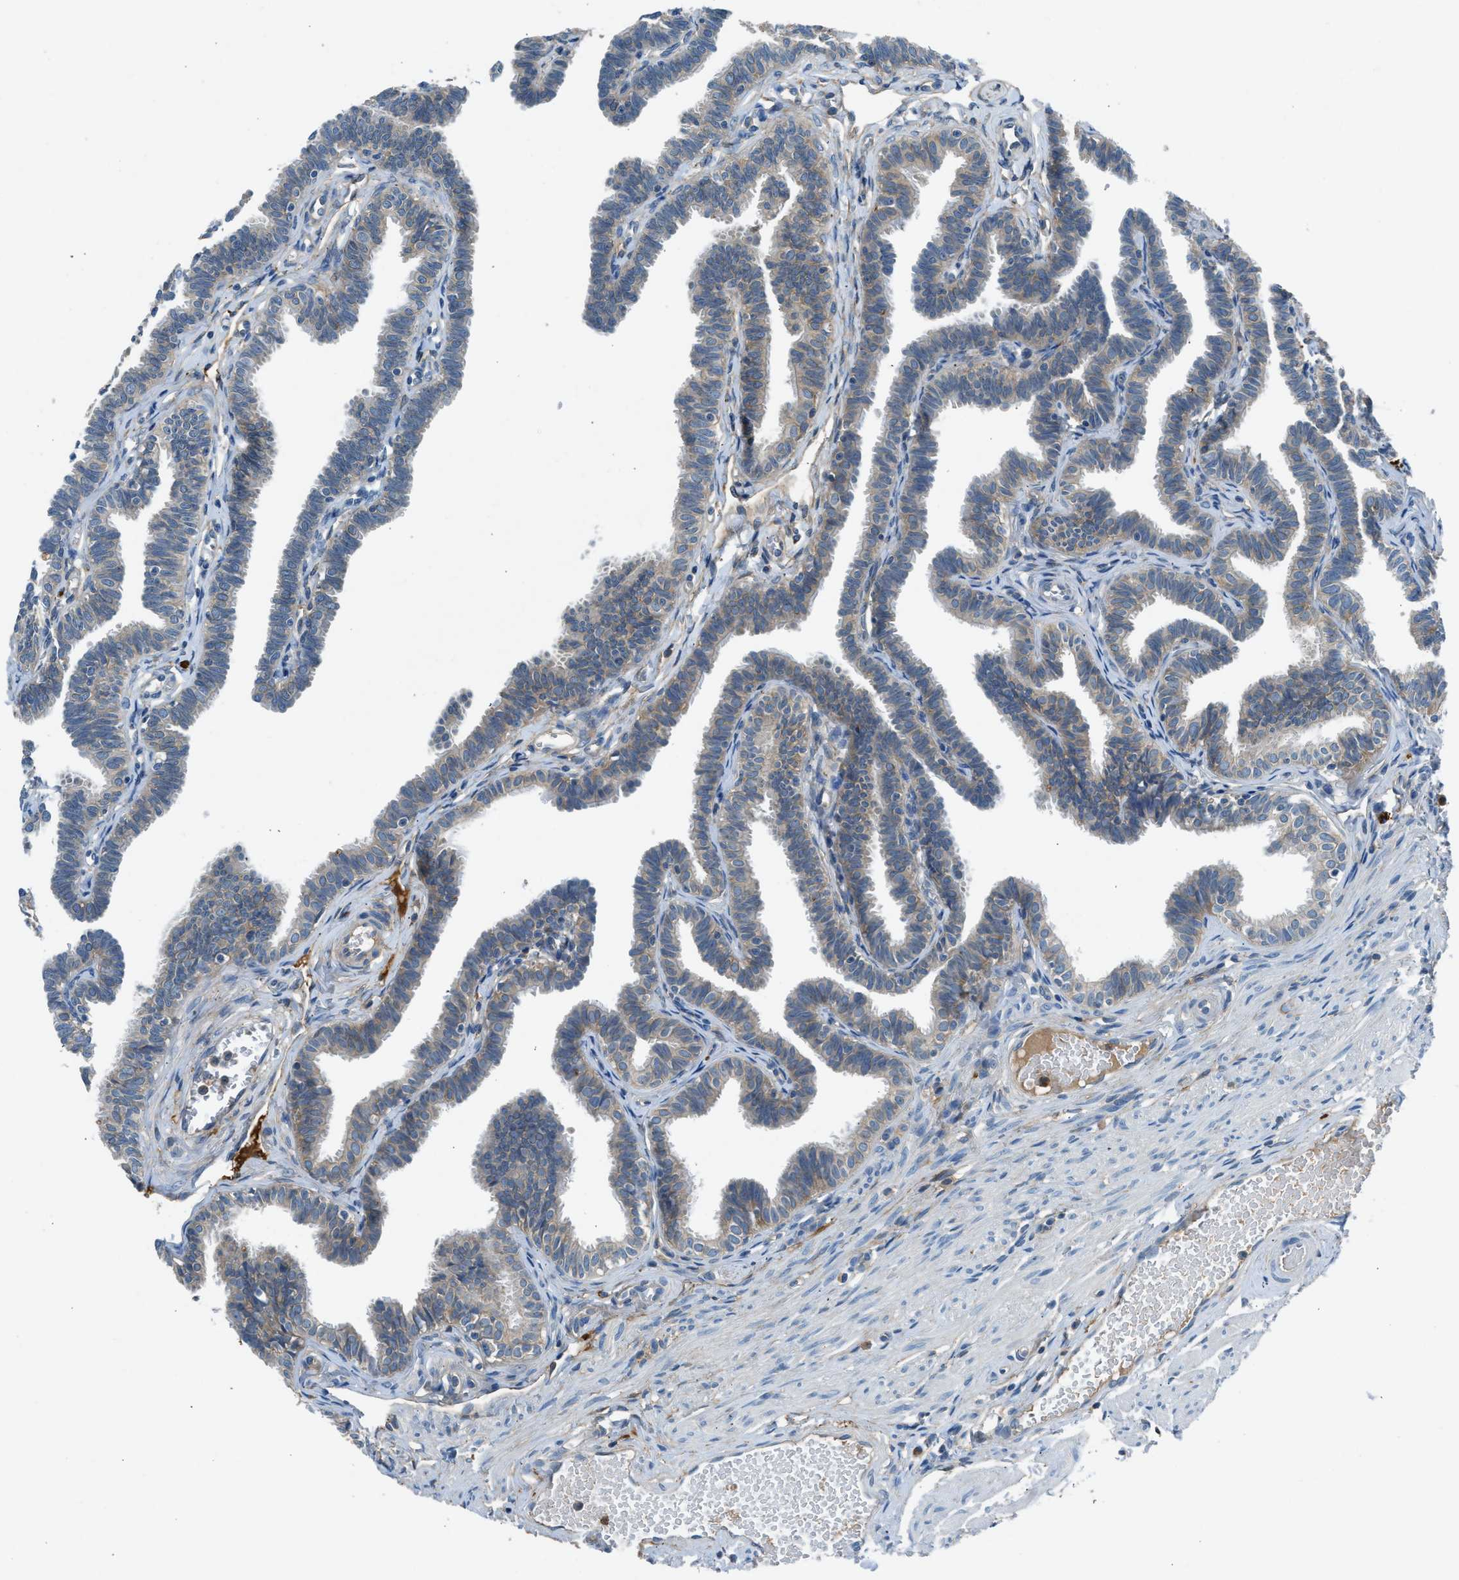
{"staining": {"intensity": "weak", "quantity": "25%-75%", "location": "cytoplasmic/membranous"}, "tissue": "fallopian tube", "cell_type": "Glandular cells", "image_type": "normal", "snomed": [{"axis": "morphology", "description": "Normal tissue, NOS"}, {"axis": "topography", "description": "Fallopian tube"}, {"axis": "topography", "description": "Ovary"}], "caption": "Protein expression analysis of benign fallopian tube shows weak cytoplasmic/membranous expression in about 25%-75% of glandular cells.", "gene": "BMP1", "patient": {"sex": "female", "age": 23}}